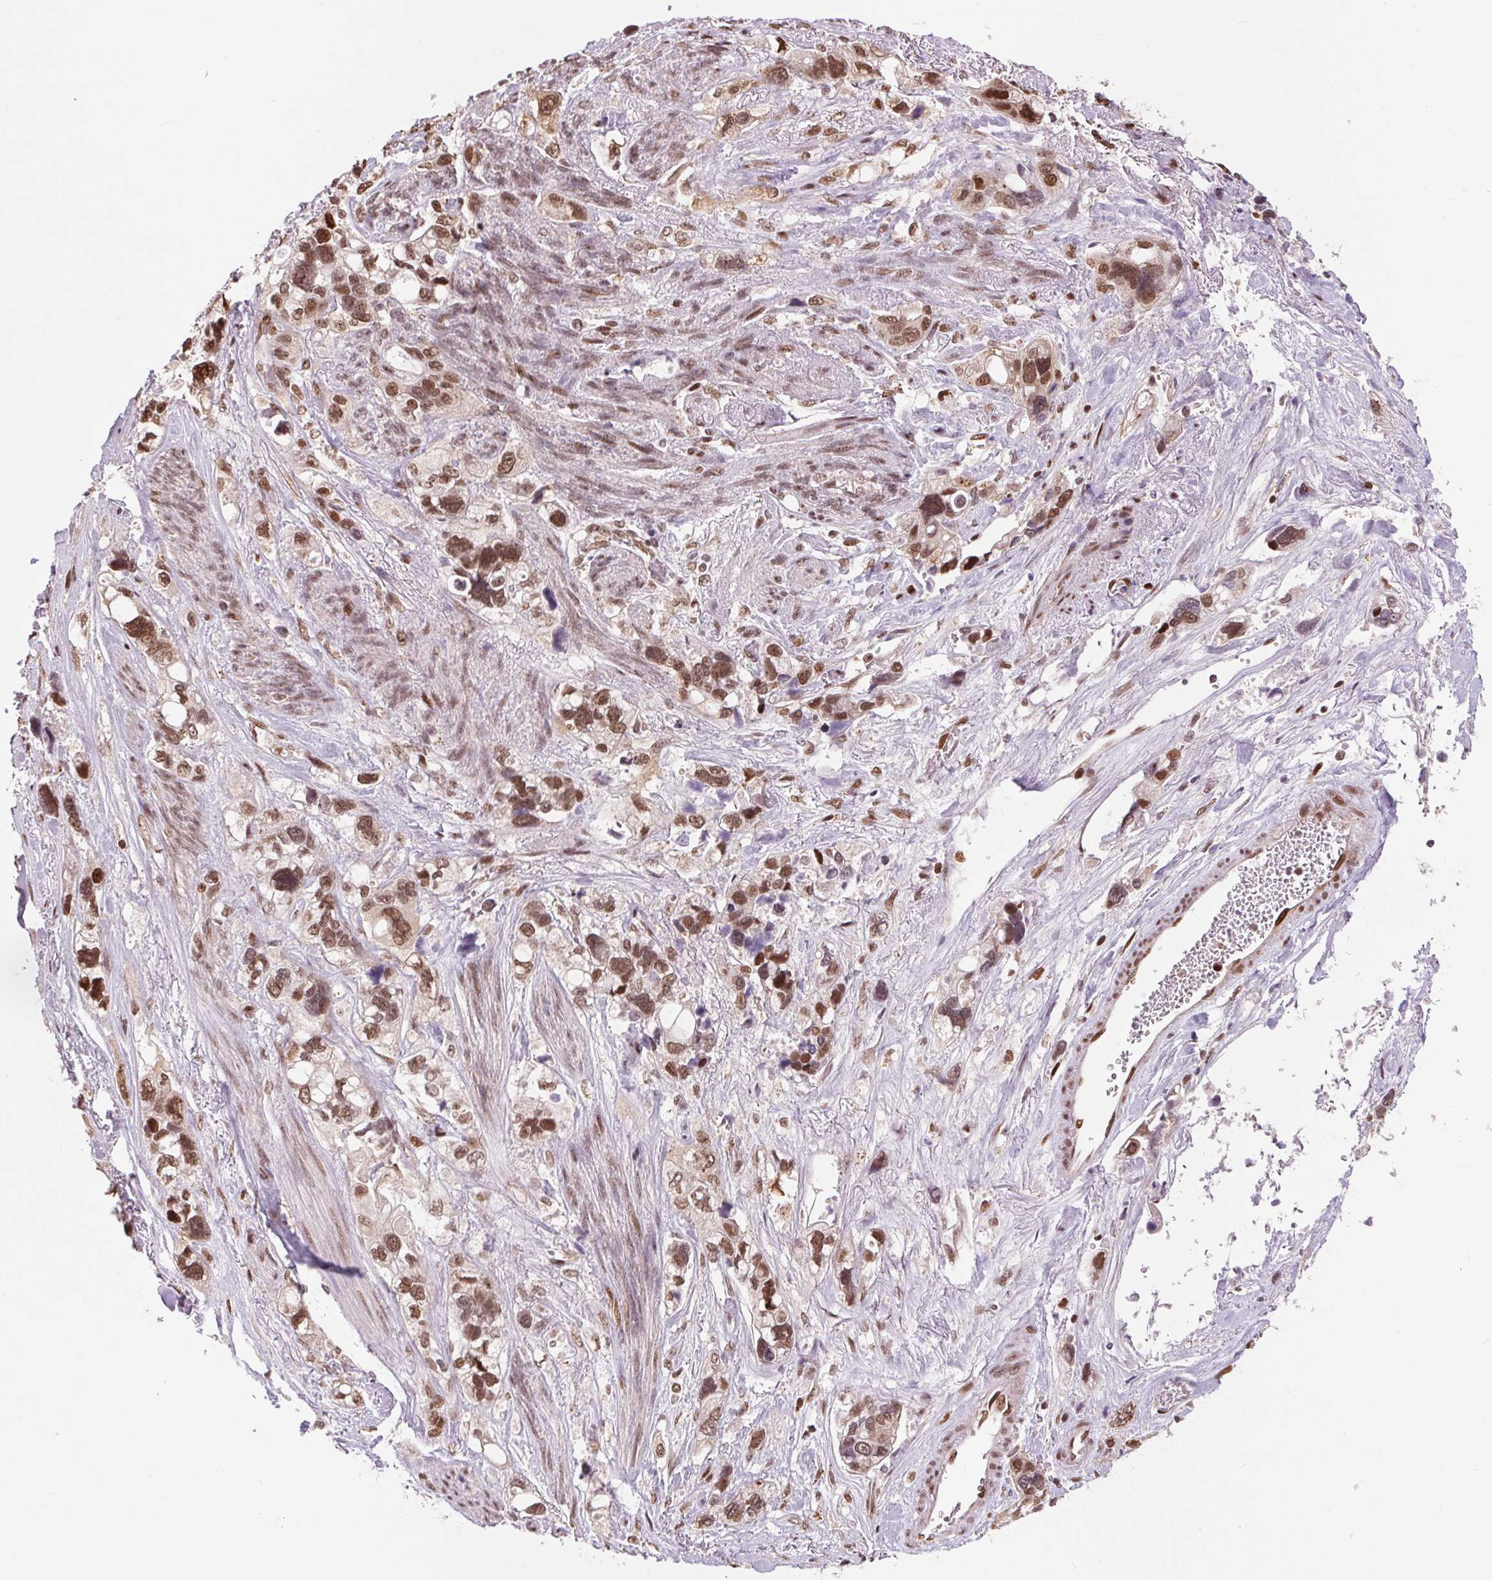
{"staining": {"intensity": "moderate", "quantity": ">75%", "location": "nuclear"}, "tissue": "stomach cancer", "cell_type": "Tumor cells", "image_type": "cancer", "snomed": [{"axis": "morphology", "description": "Adenocarcinoma, NOS"}, {"axis": "topography", "description": "Stomach, upper"}], "caption": "Immunohistochemistry micrograph of neoplastic tissue: human stomach cancer (adenocarcinoma) stained using immunohistochemistry (IHC) demonstrates medium levels of moderate protein expression localized specifically in the nuclear of tumor cells, appearing as a nuclear brown color.", "gene": "RAD23A", "patient": {"sex": "female", "age": 81}}